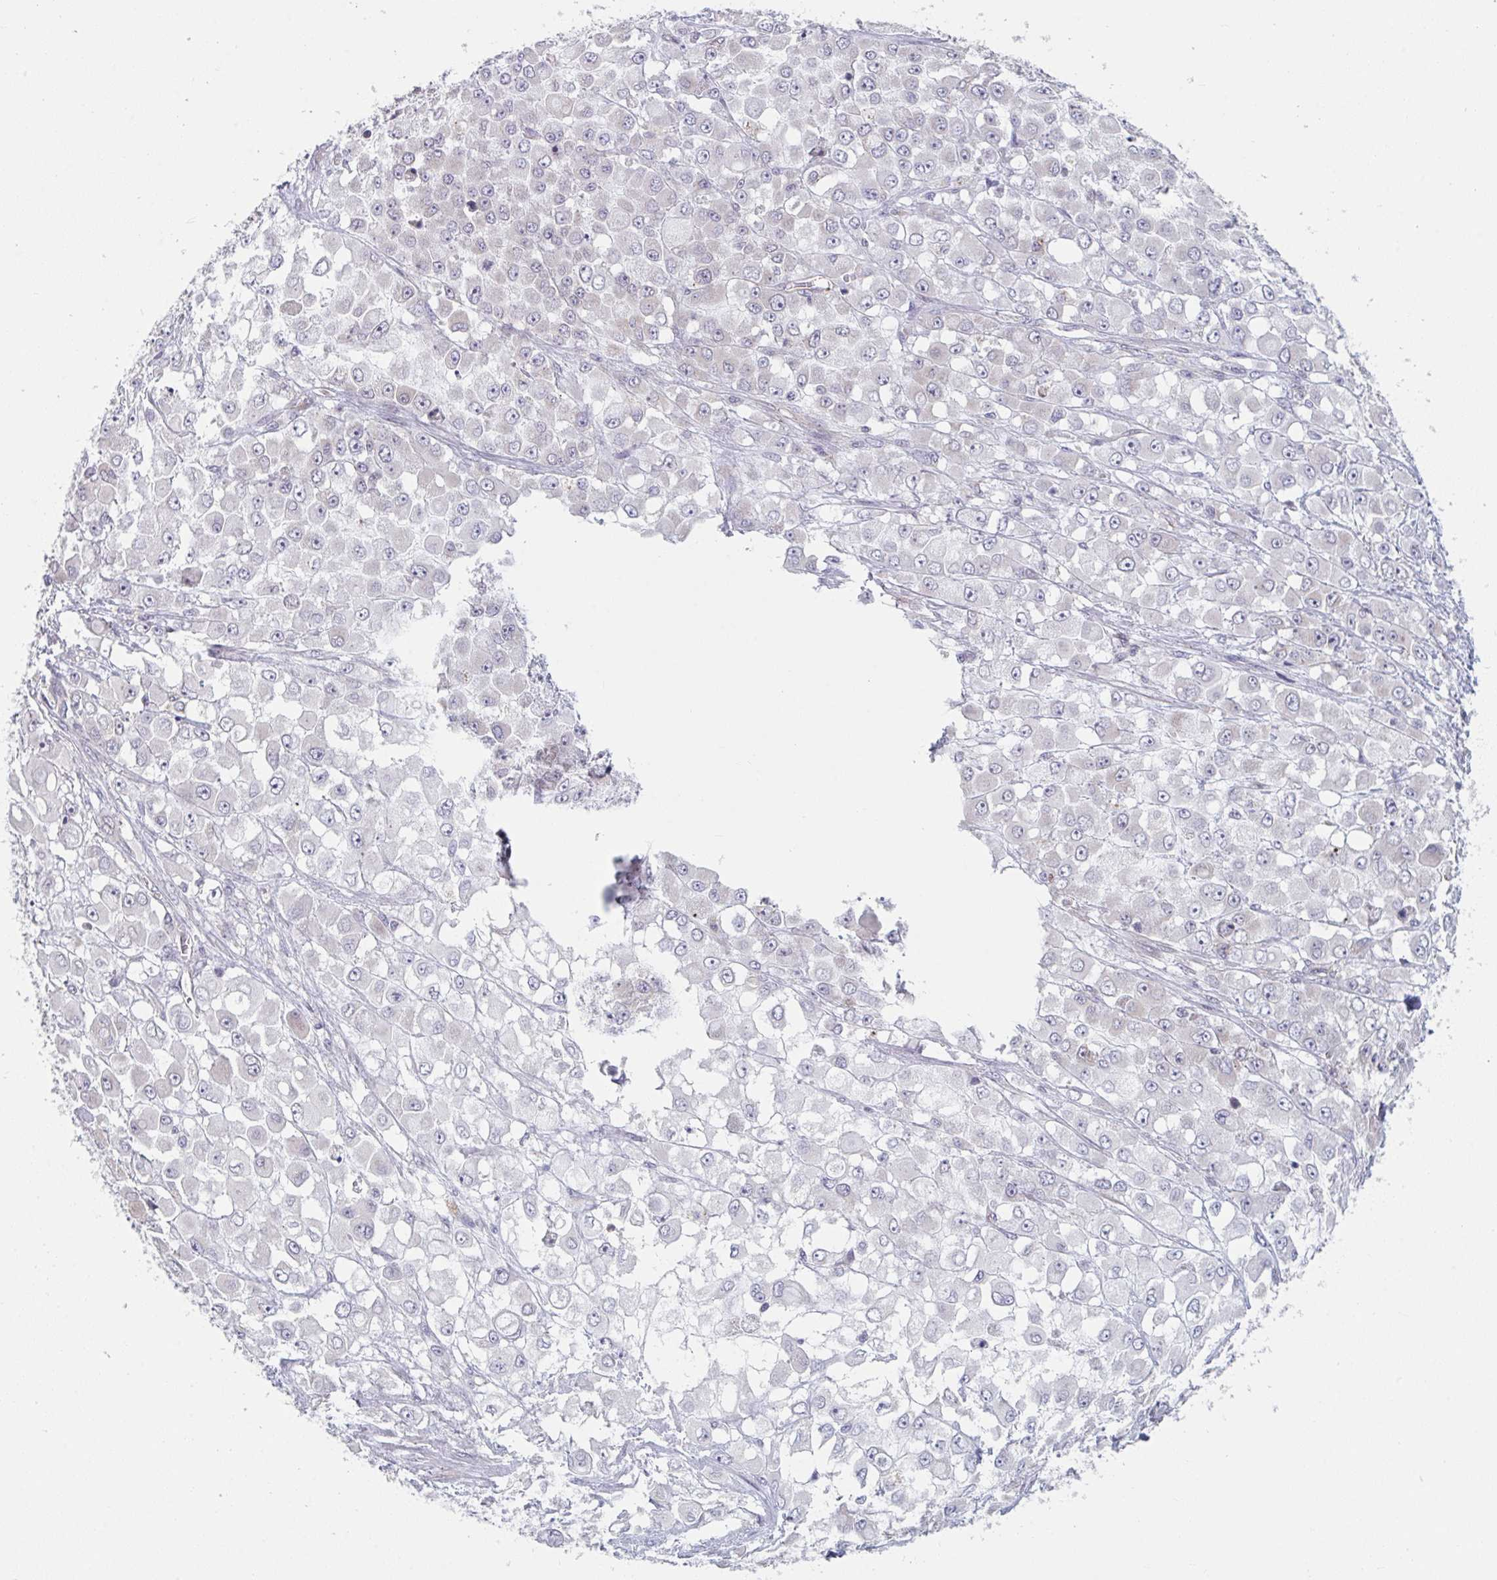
{"staining": {"intensity": "negative", "quantity": "none", "location": "none"}, "tissue": "stomach cancer", "cell_type": "Tumor cells", "image_type": "cancer", "snomed": [{"axis": "morphology", "description": "Adenocarcinoma, NOS"}, {"axis": "topography", "description": "Stomach"}], "caption": "Human adenocarcinoma (stomach) stained for a protein using IHC exhibits no positivity in tumor cells.", "gene": "TNFSF10", "patient": {"sex": "female", "age": 76}}